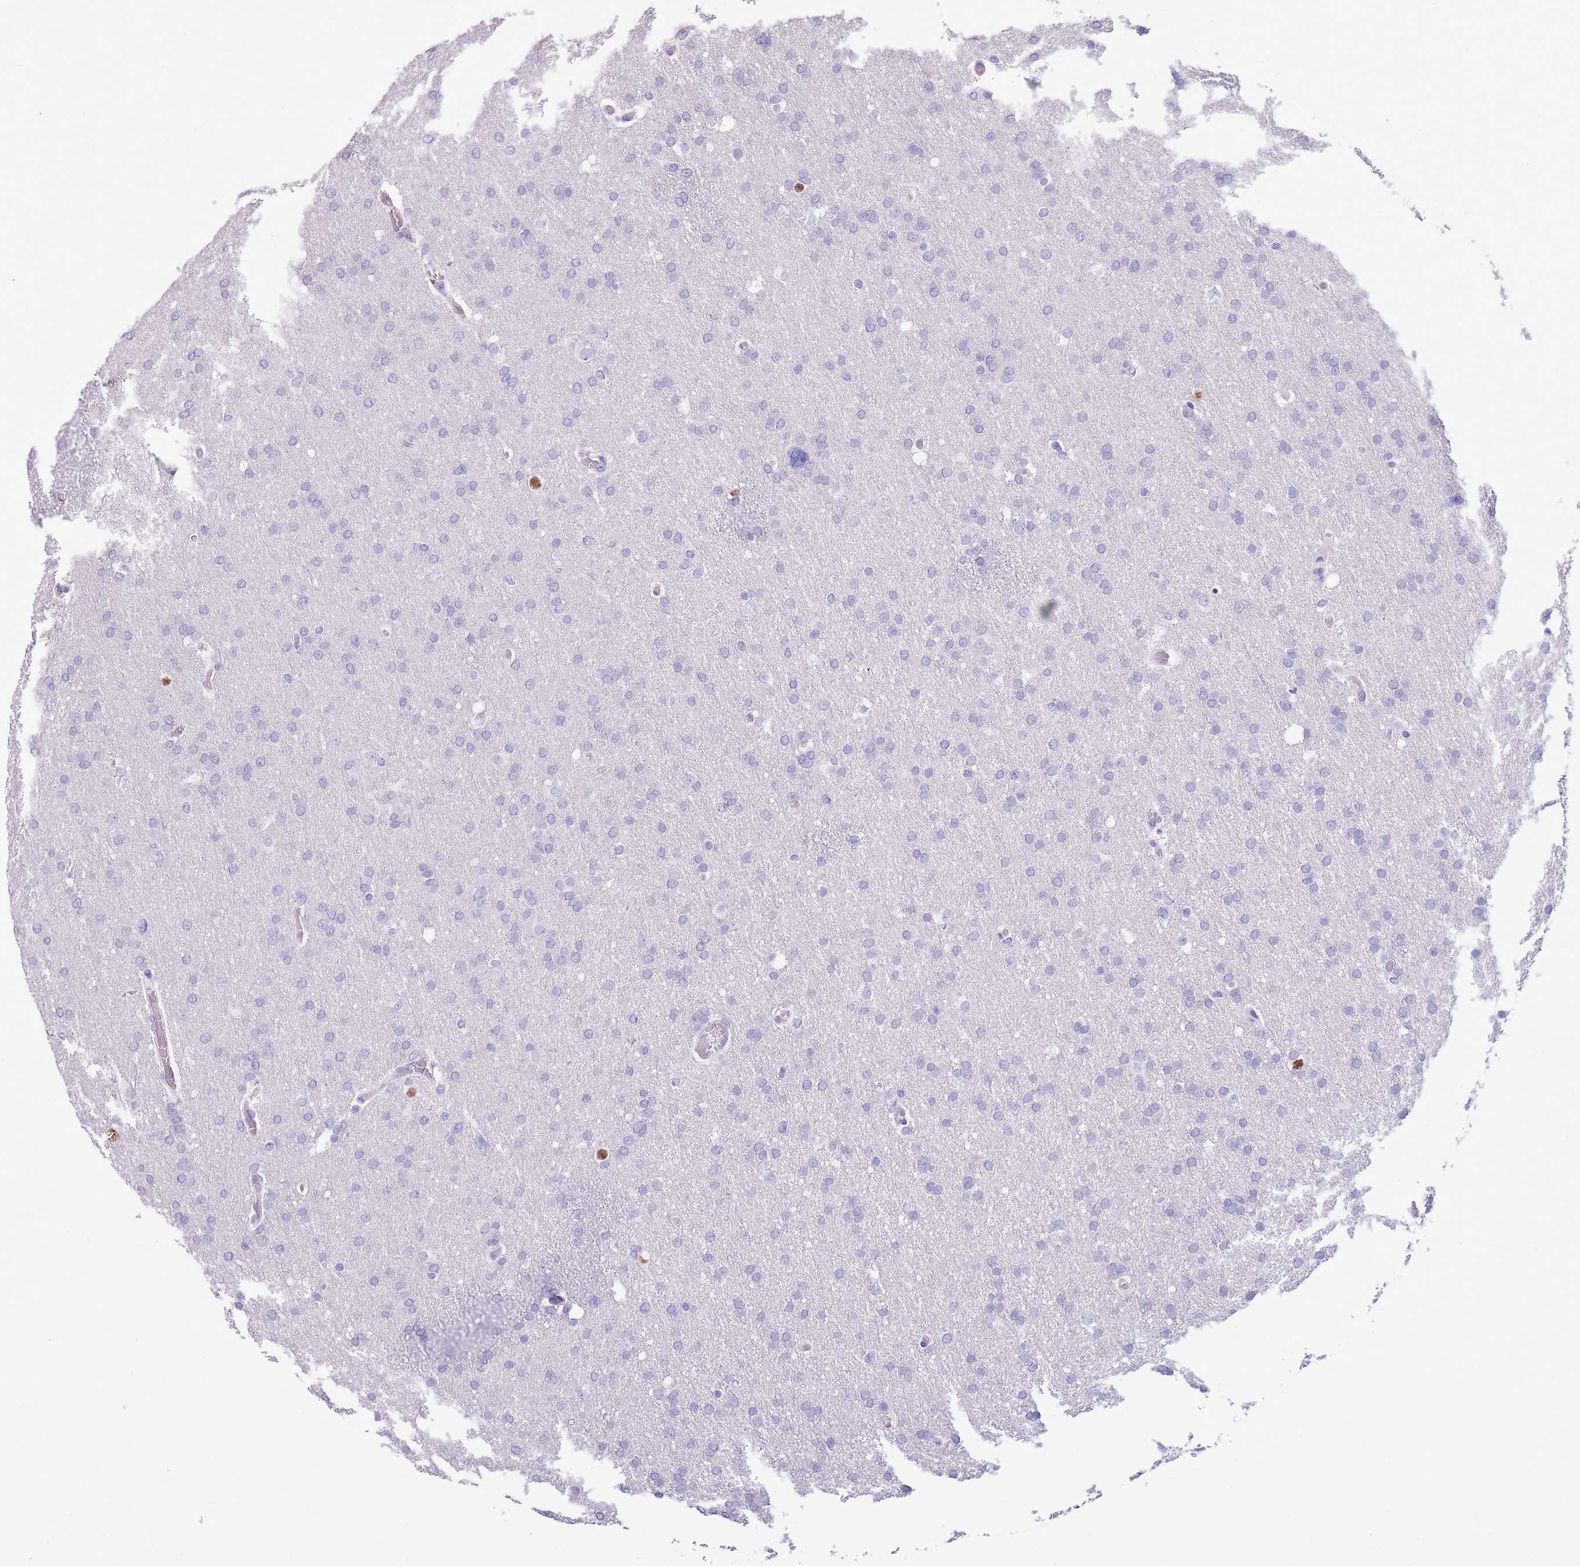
{"staining": {"intensity": "negative", "quantity": "none", "location": "none"}, "tissue": "glioma", "cell_type": "Tumor cells", "image_type": "cancer", "snomed": [{"axis": "morphology", "description": "Glioma, malignant, High grade"}, {"axis": "topography", "description": "Cerebral cortex"}], "caption": "This is an IHC micrograph of human glioma. There is no positivity in tumor cells.", "gene": "BCL11B", "patient": {"sex": "female", "age": 36}}